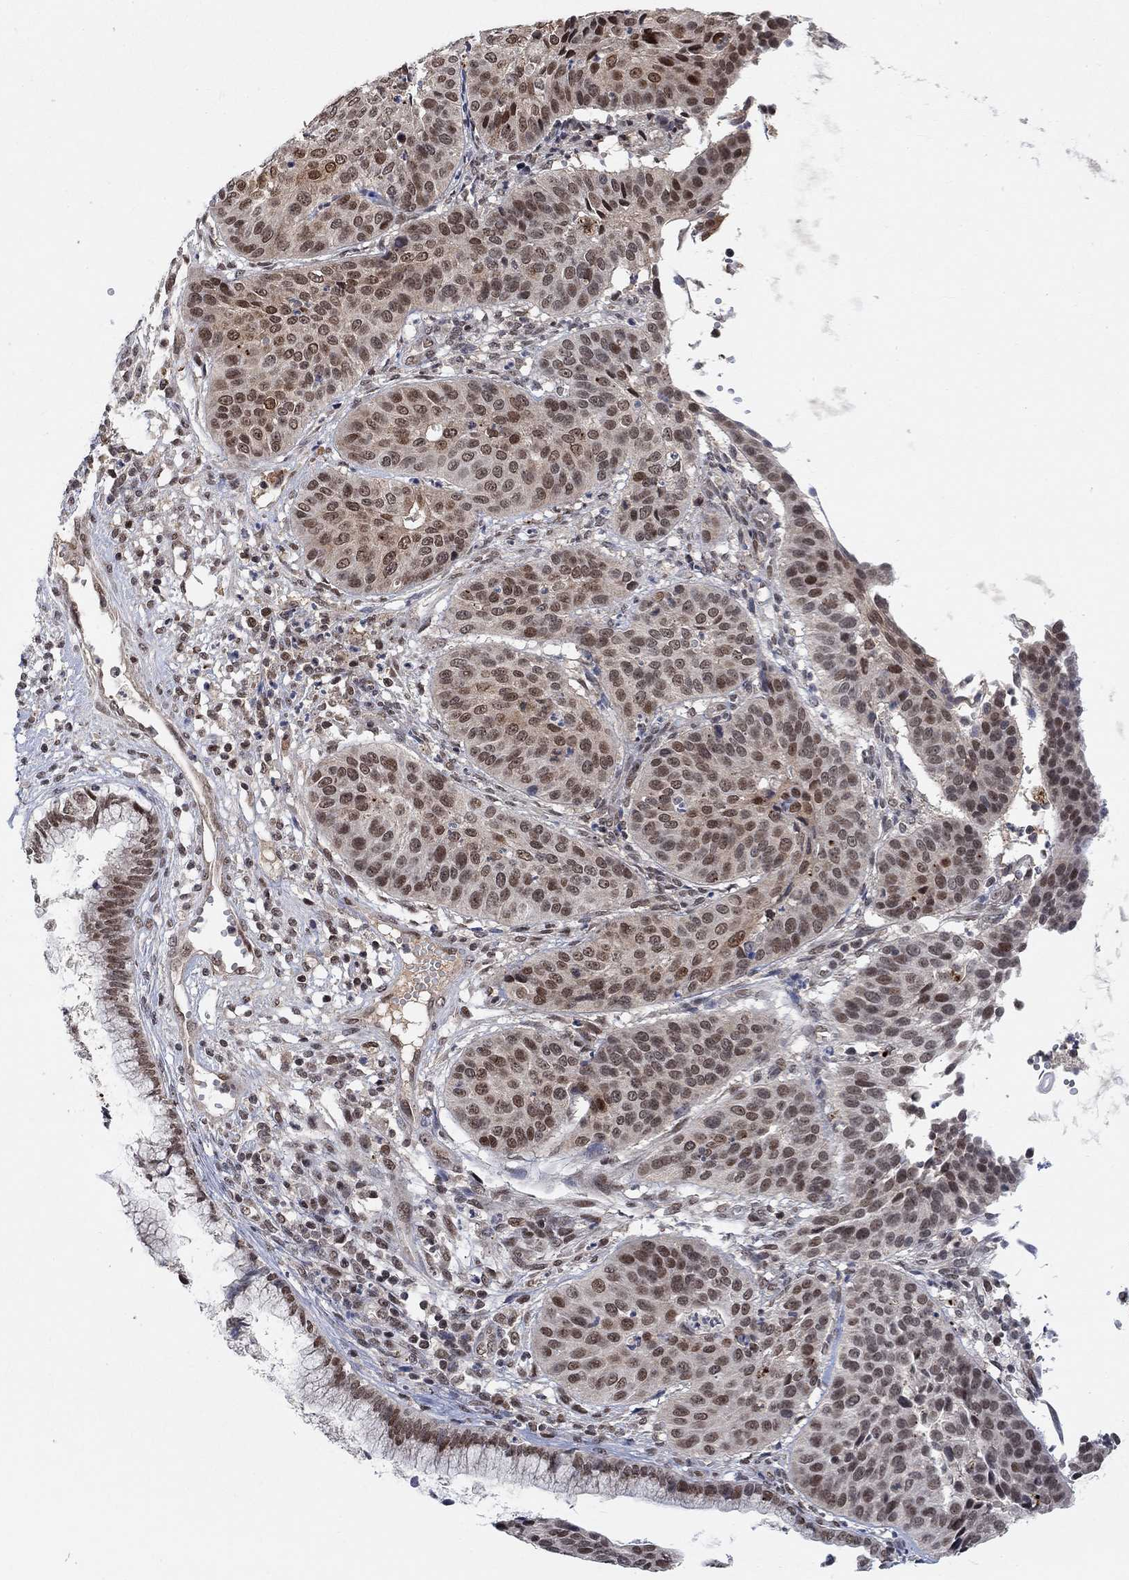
{"staining": {"intensity": "strong", "quantity": "<25%", "location": "nuclear"}, "tissue": "cervical cancer", "cell_type": "Tumor cells", "image_type": "cancer", "snomed": [{"axis": "morphology", "description": "Normal tissue, NOS"}, {"axis": "morphology", "description": "Squamous cell carcinoma, NOS"}, {"axis": "topography", "description": "Cervix"}], "caption": "A brown stain highlights strong nuclear staining of a protein in cervical squamous cell carcinoma tumor cells. The staining is performed using DAB brown chromogen to label protein expression. The nuclei are counter-stained blue using hematoxylin.", "gene": "THAP8", "patient": {"sex": "female", "age": 39}}